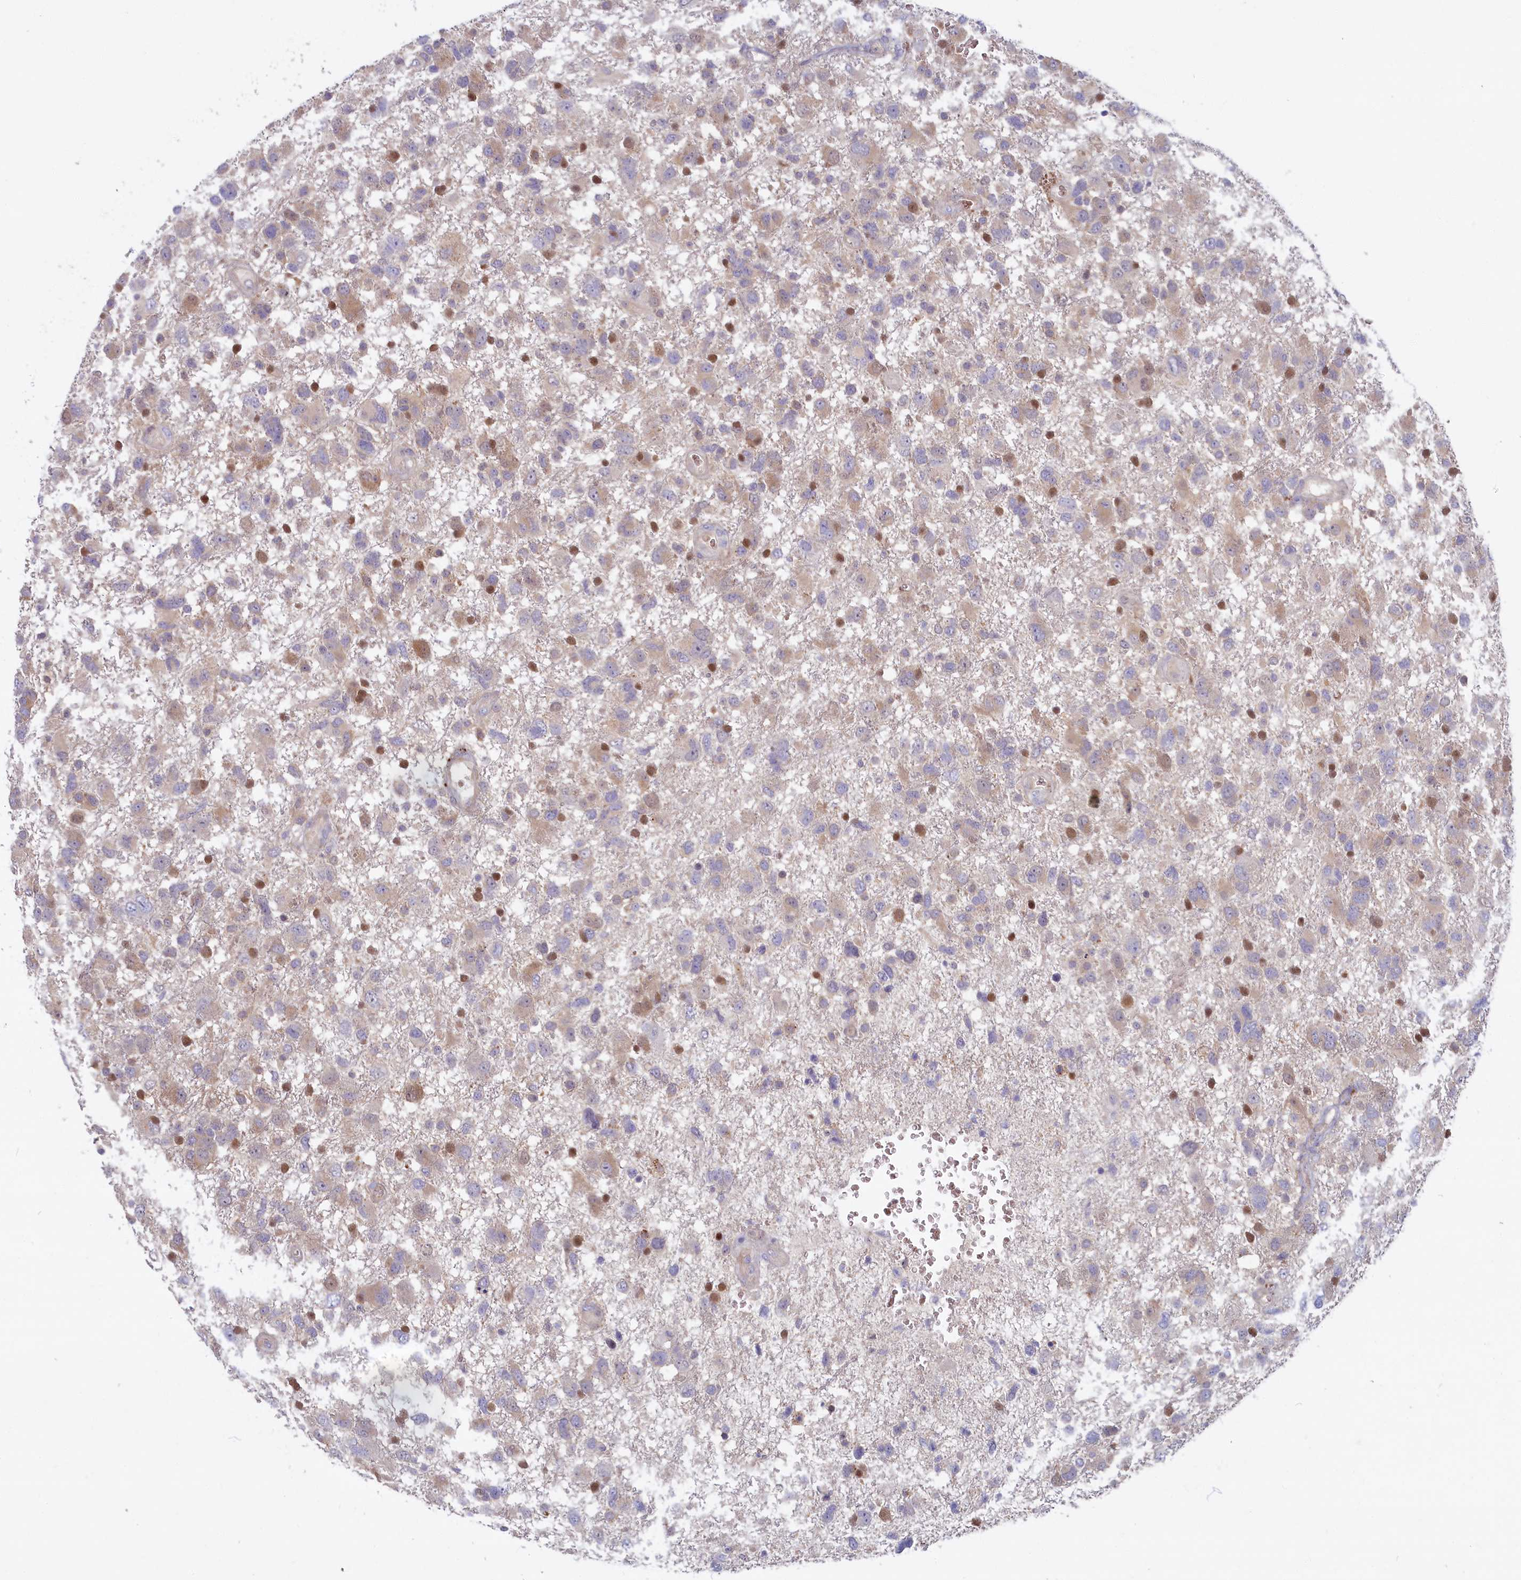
{"staining": {"intensity": "moderate", "quantity": "25%-75%", "location": "nuclear"}, "tissue": "glioma", "cell_type": "Tumor cells", "image_type": "cancer", "snomed": [{"axis": "morphology", "description": "Glioma, malignant, High grade"}, {"axis": "topography", "description": "Brain"}], "caption": "High-power microscopy captured an IHC histopathology image of malignant glioma (high-grade), revealing moderate nuclear staining in approximately 25%-75% of tumor cells.", "gene": "FCSK", "patient": {"sex": "male", "age": 61}}